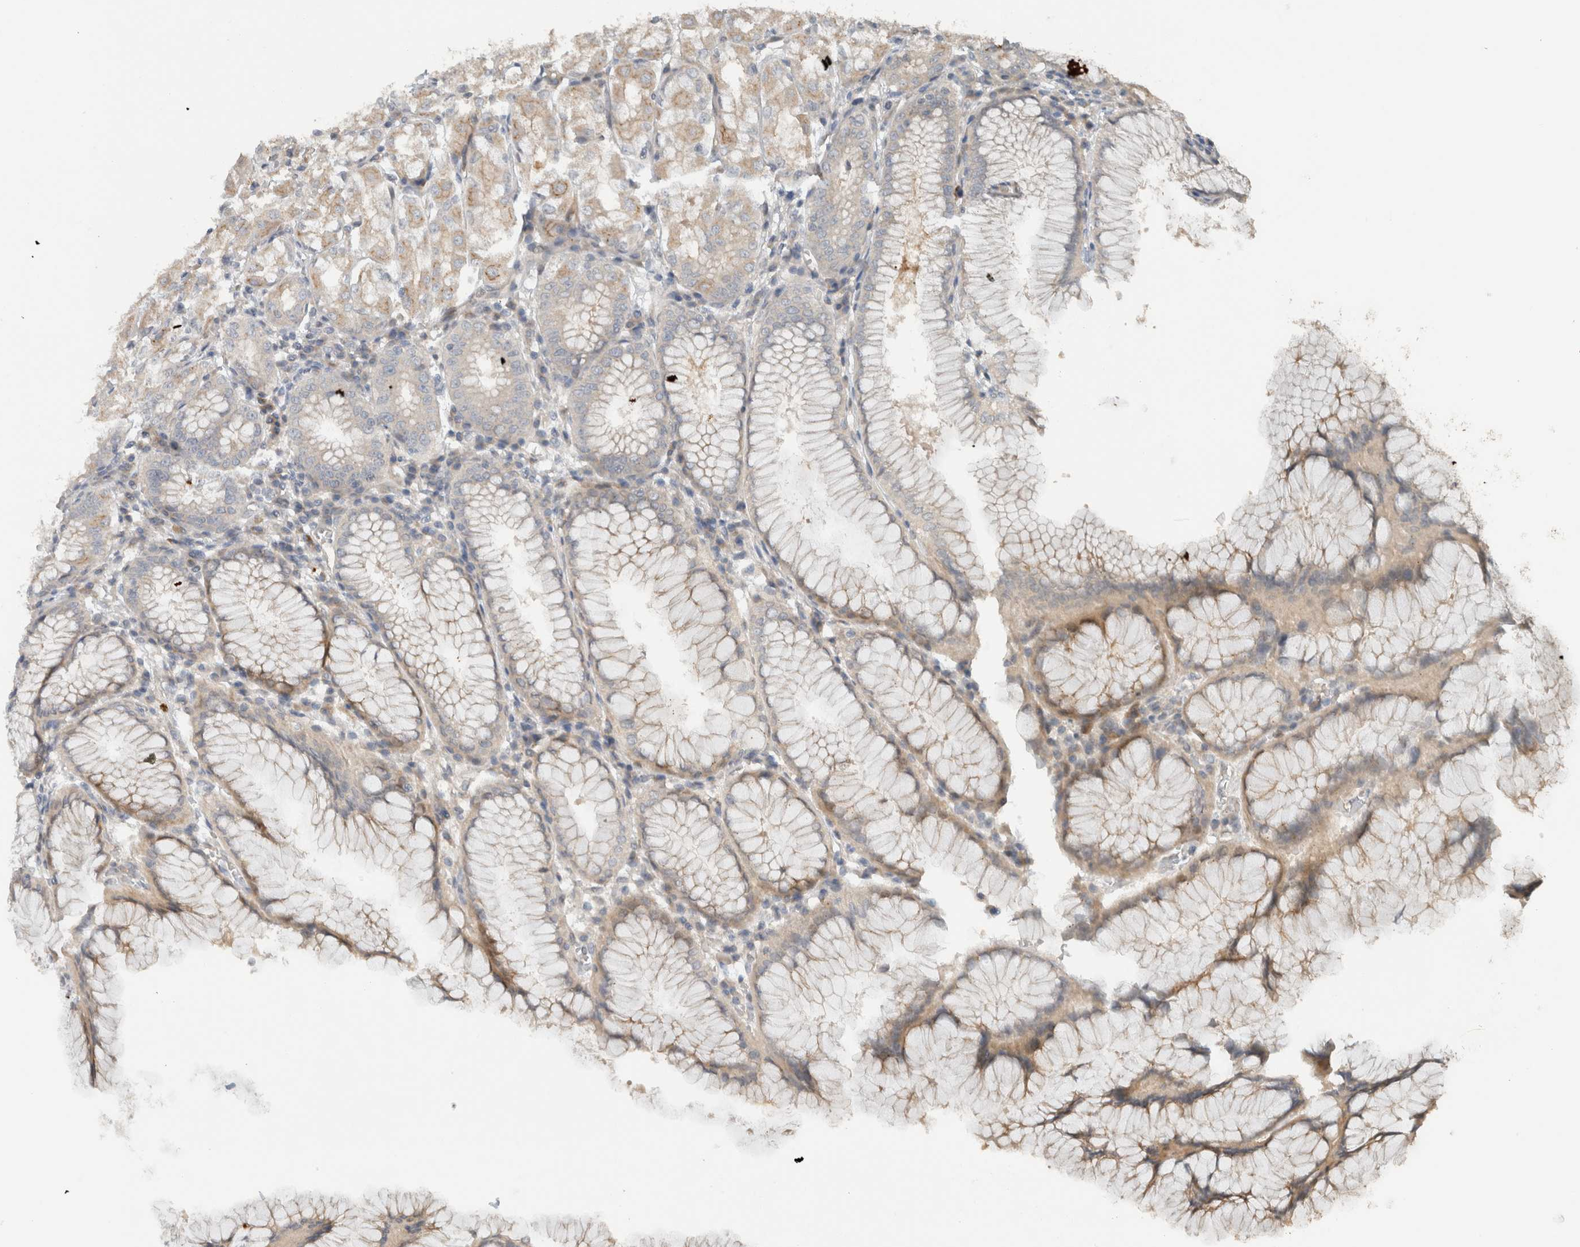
{"staining": {"intensity": "weak", "quantity": "<25%", "location": "cytoplasmic/membranous"}, "tissue": "stomach", "cell_type": "Glandular cells", "image_type": "normal", "snomed": [{"axis": "morphology", "description": "Normal tissue, NOS"}, {"axis": "topography", "description": "Stomach, lower"}], "caption": "A histopathology image of human stomach is negative for staining in glandular cells. Nuclei are stained in blue.", "gene": "ERCC6L2", "patient": {"sex": "female", "age": 56}}